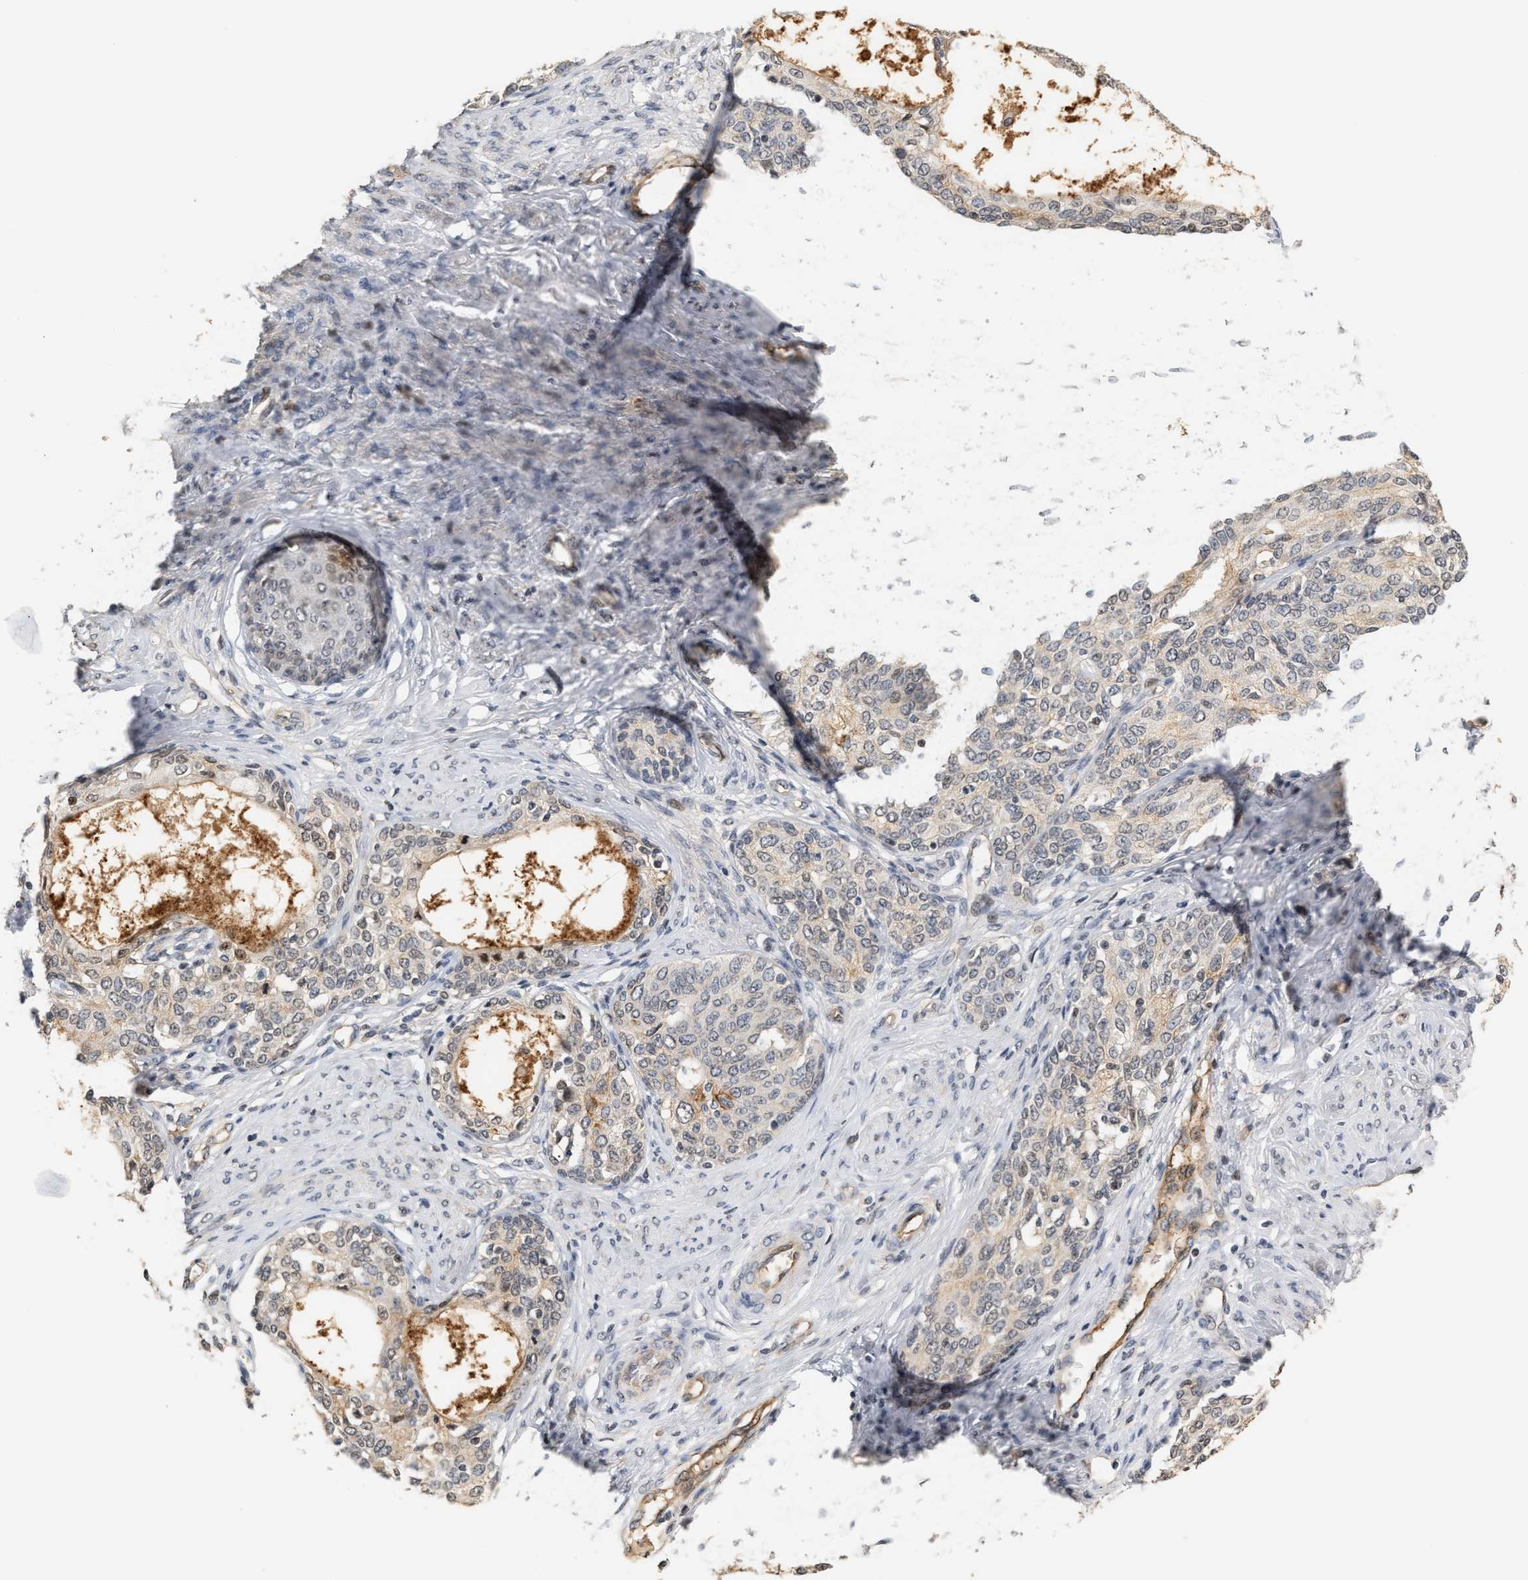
{"staining": {"intensity": "weak", "quantity": "<25%", "location": "cytoplasmic/membranous"}, "tissue": "cervical cancer", "cell_type": "Tumor cells", "image_type": "cancer", "snomed": [{"axis": "morphology", "description": "Squamous cell carcinoma, NOS"}, {"axis": "morphology", "description": "Adenocarcinoma, NOS"}, {"axis": "topography", "description": "Cervix"}], "caption": "Immunohistochemistry (IHC) photomicrograph of neoplastic tissue: adenocarcinoma (cervical) stained with DAB reveals no significant protein staining in tumor cells. (DAB (3,3'-diaminobenzidine) immunohistochemistry visualized using brightfield microscopy, high magnification).", "gene": "PLXND1", "patient": {"sex": "female", "age": 52}}